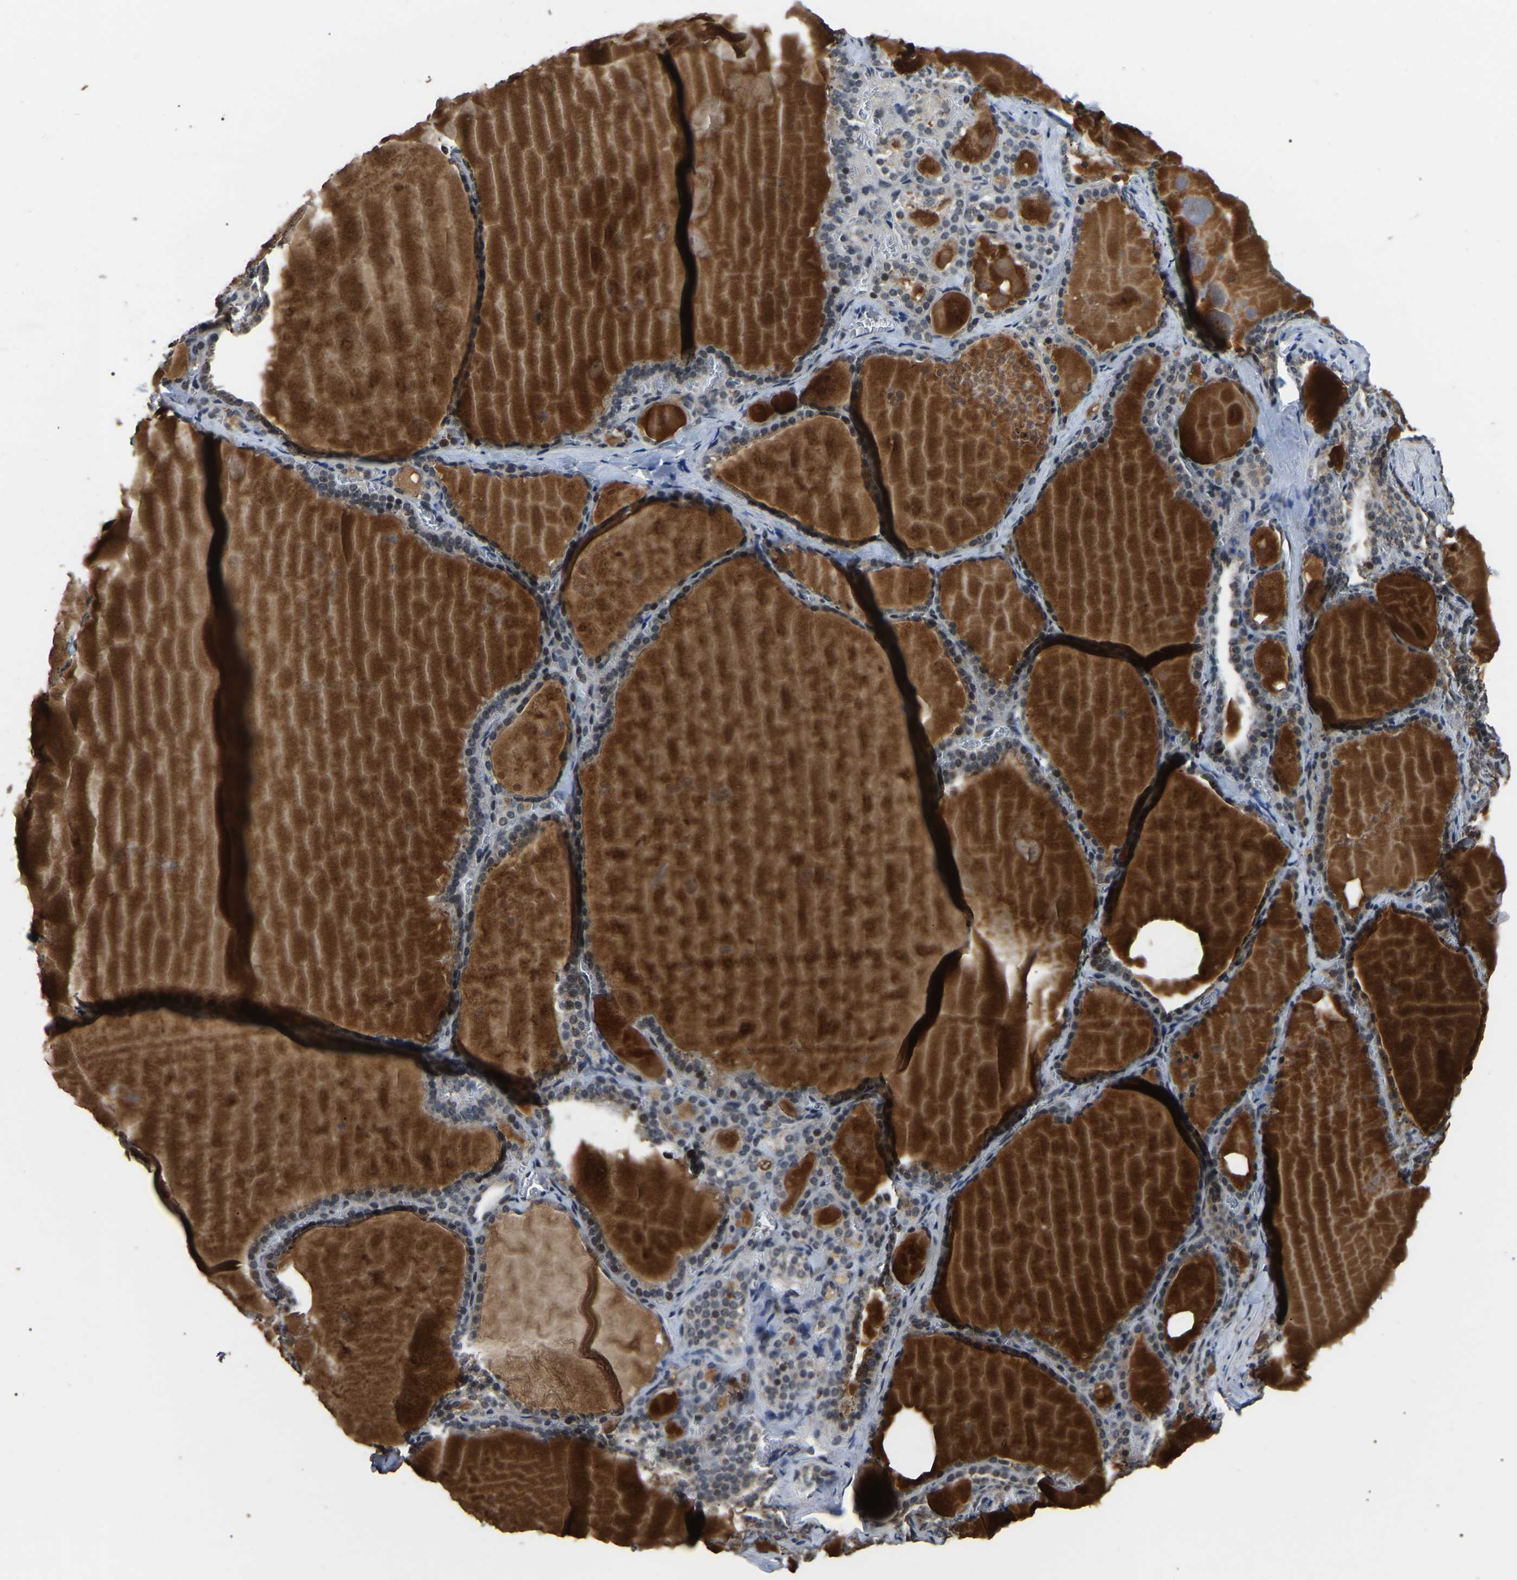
{"staining": {"intensity": "weak", "quantity": "<25%", "location": "nuclear"}, "tissue": "thyroid gland", "cell_type": "Glandular cells", "image_type": "normal", "snomed": [{"axis": "morphology", "description": "Normal tissue, NOS"}, {"axis": "topography", "description": "Thyroid gland"}], "caption": "Immunohistochemistry photomicrograph of normal thyroid gland: human thyroid gland stained with DAB (3,3'-diaminobenzidine) demonstrates no significant protein staining in glandular cells. The staining was performed using DAB to visualize the protein expression in brown, while the nuclei were stained in blue with hematoxylin (Magnification: 20x).", "gene": "PPM1E", "patient": {"sex": "male", "age": 56}}